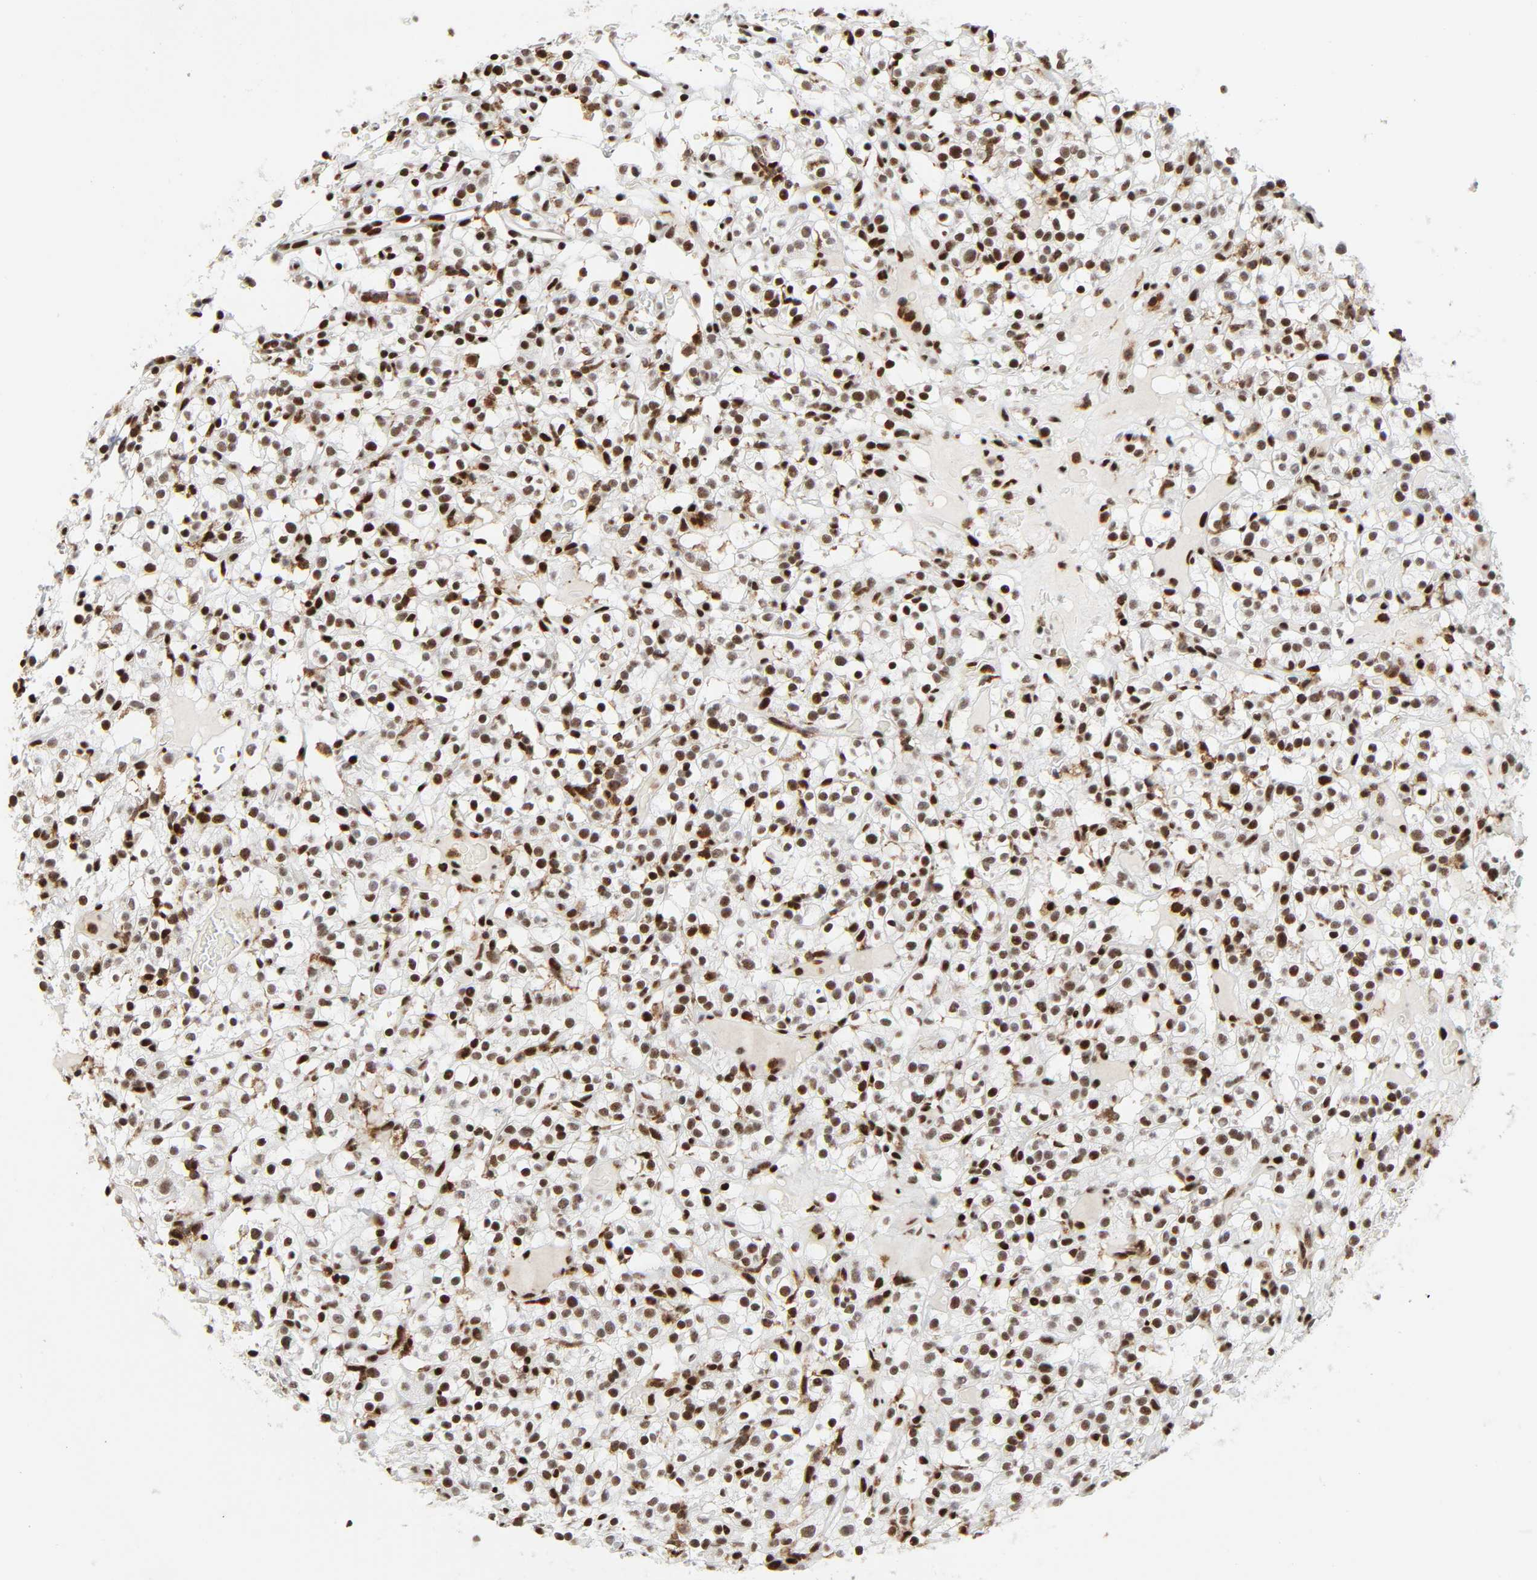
{"staining": {"intensity": "moderate", "quantity": "25%-75%", "location": "nuclear"}, "tissue": "renal cancer", "cell_type": "Tumor cells", "image_type": "cancer", "snomed": [{"axis": "morphology", "description": "Normal tissue, NOS"}, {"axis": "morphology", "description": "Adenocarcinoma, NOS"}, {"axis": "topography", "description": "Kidney"}], "caption": "Protein expression by immunohistochemistry (IHC) displays moderate nuclear positivity in approximately 25%-75% of tumor cells in renal adenocarcinoma.", "gene": "WAS", "patient": {"sex": "female", "age": 72}}